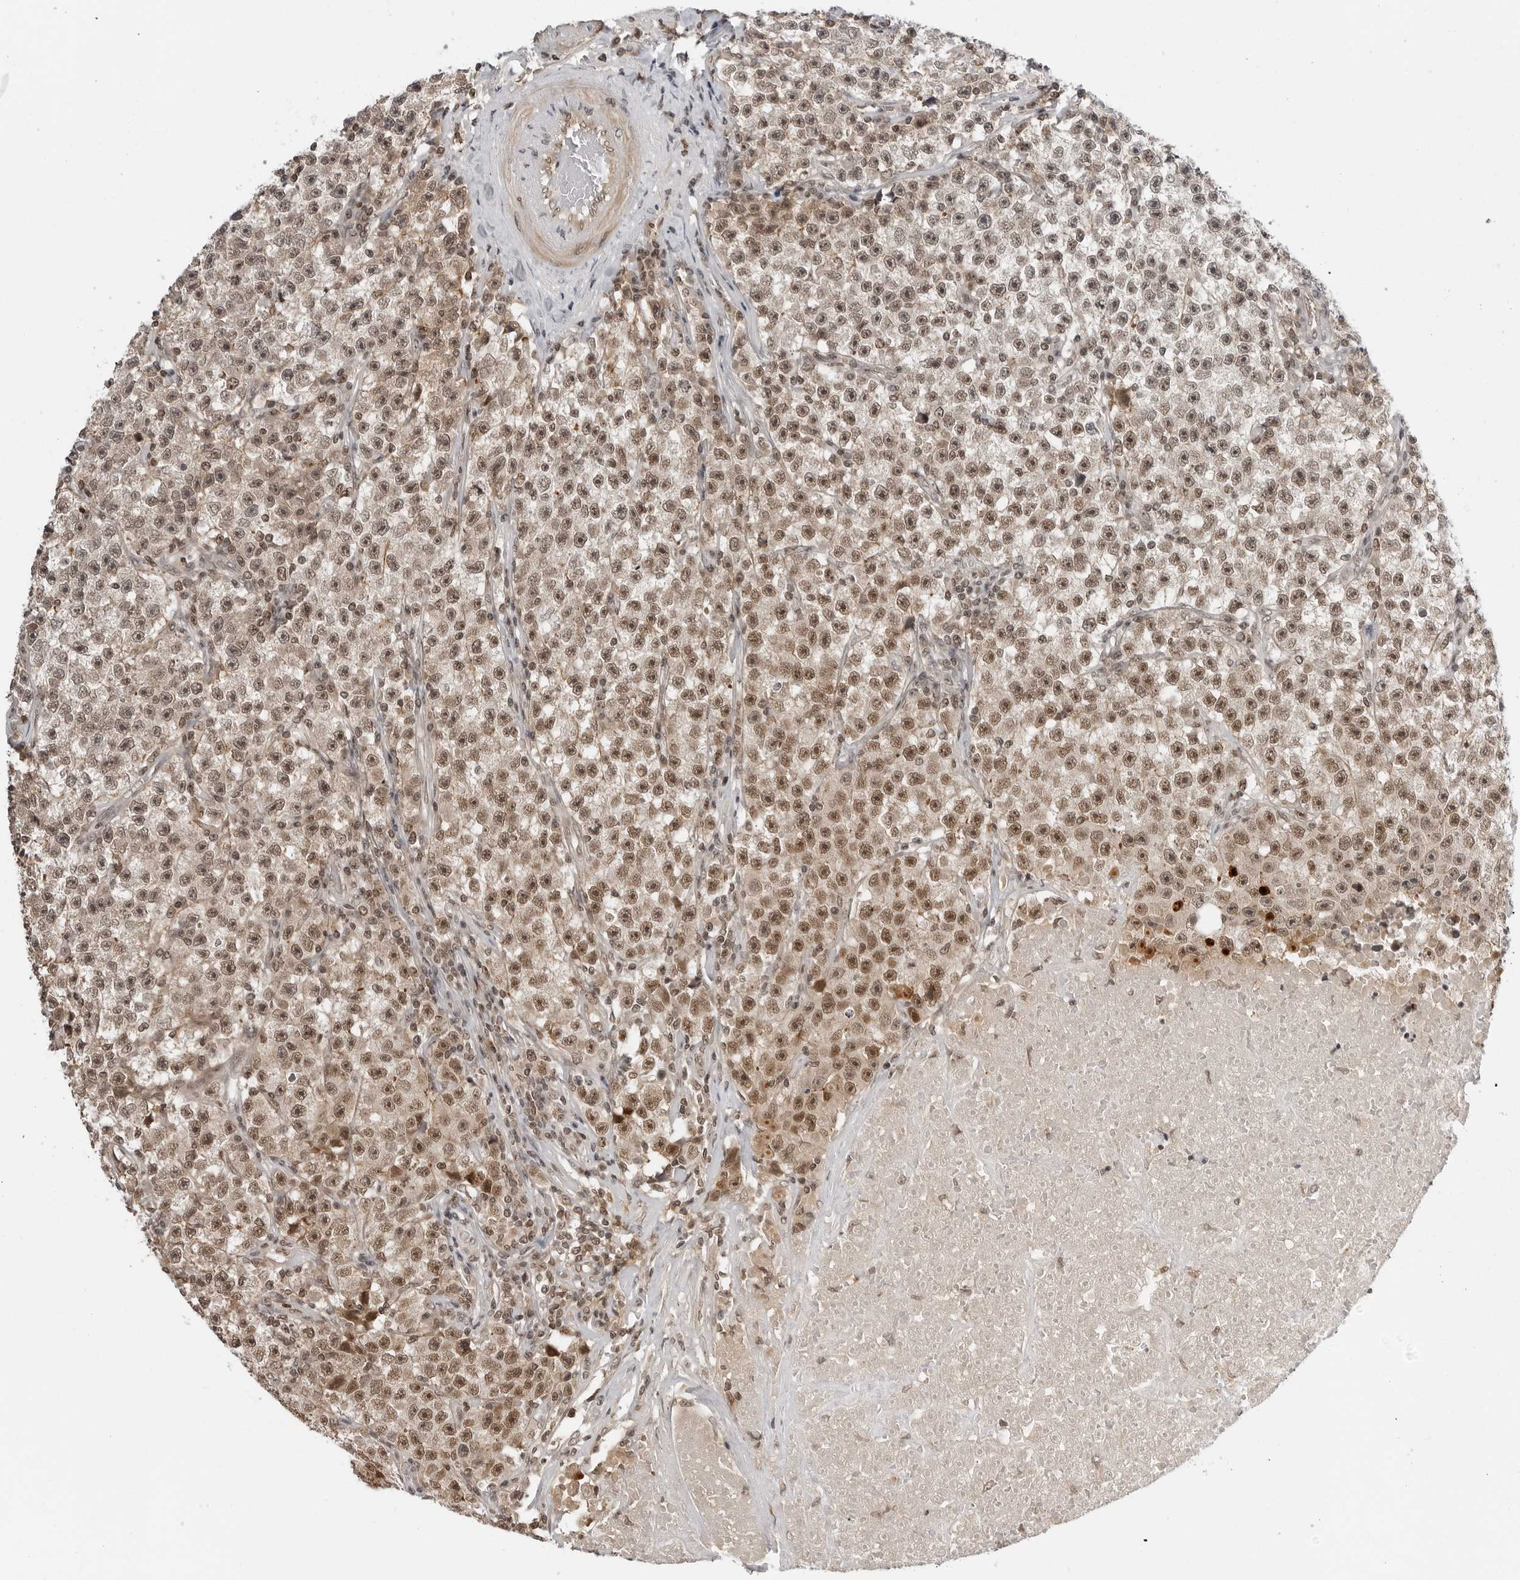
{"staining": {"intensity": "moderate", "quantity": ">75%", "location": "nuclear"}, "tissue": "testis cancer", "cell_type": "Tumor cells", "image_type": "cancer", "snomed": [{"axis": "morphology", "description": "Seminoma, NOS"}, {"axis": "topography", "description": "Testis"}], "caption": "High-magnification brightfield microscopy of testis cancer (seminoma) stained with DAB (3,3'-diaminobenzidine) (brown) and counterstained with hematoxylin (blue). tumor cells exhibit moderate nuclear expression is present in approximately>75% of cells. Using DAB (brown) and hematoxylin (blue) stains, captured at high magnification using brightfield microscopy.", "gene": "C8orf33", "patient": {"sex": "male", "age": 22}}